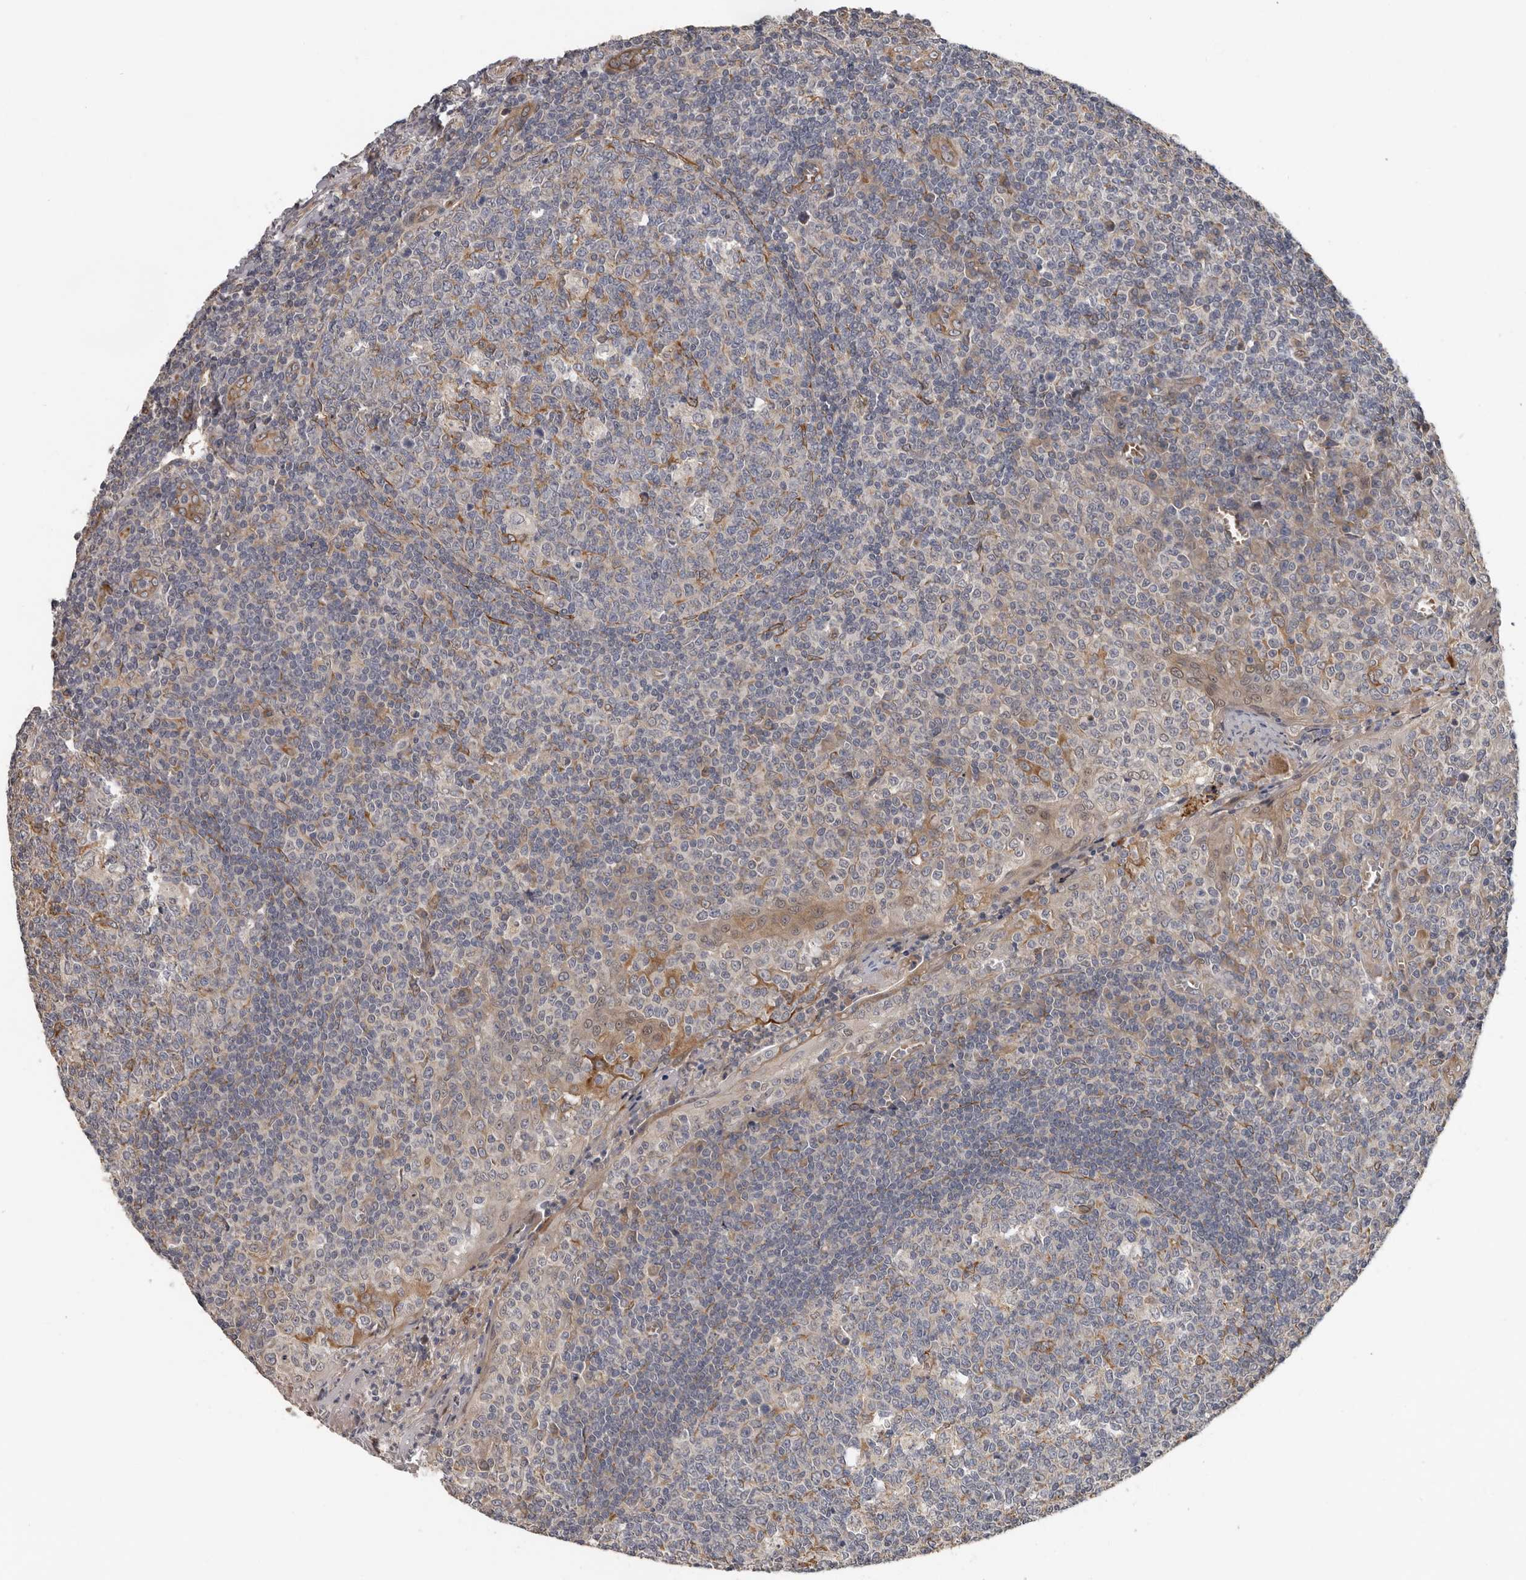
{"staining": {"intensity": "moderate", "quantity": "<25%", "location": "cytoplasmic/membranous"}, "tissue": "tonsil", "cell_type": "Germinal center cells", "image_type": "normal", "snomed": [{"axis": "morphology", "description": "Normal tissue, NOS"}, {"axis": "topography", "description": "Tonsil"}], "caption": "An immunohistochemistry (IHC) histopathology image of unremarkable tissue is shown. Protein staining in brown highlights moderate cytoplasmic/membranous positivity in tonsil within germinal center cells.", "gene": "MTF1", "patient": {"sex": "female", "age": 19}}